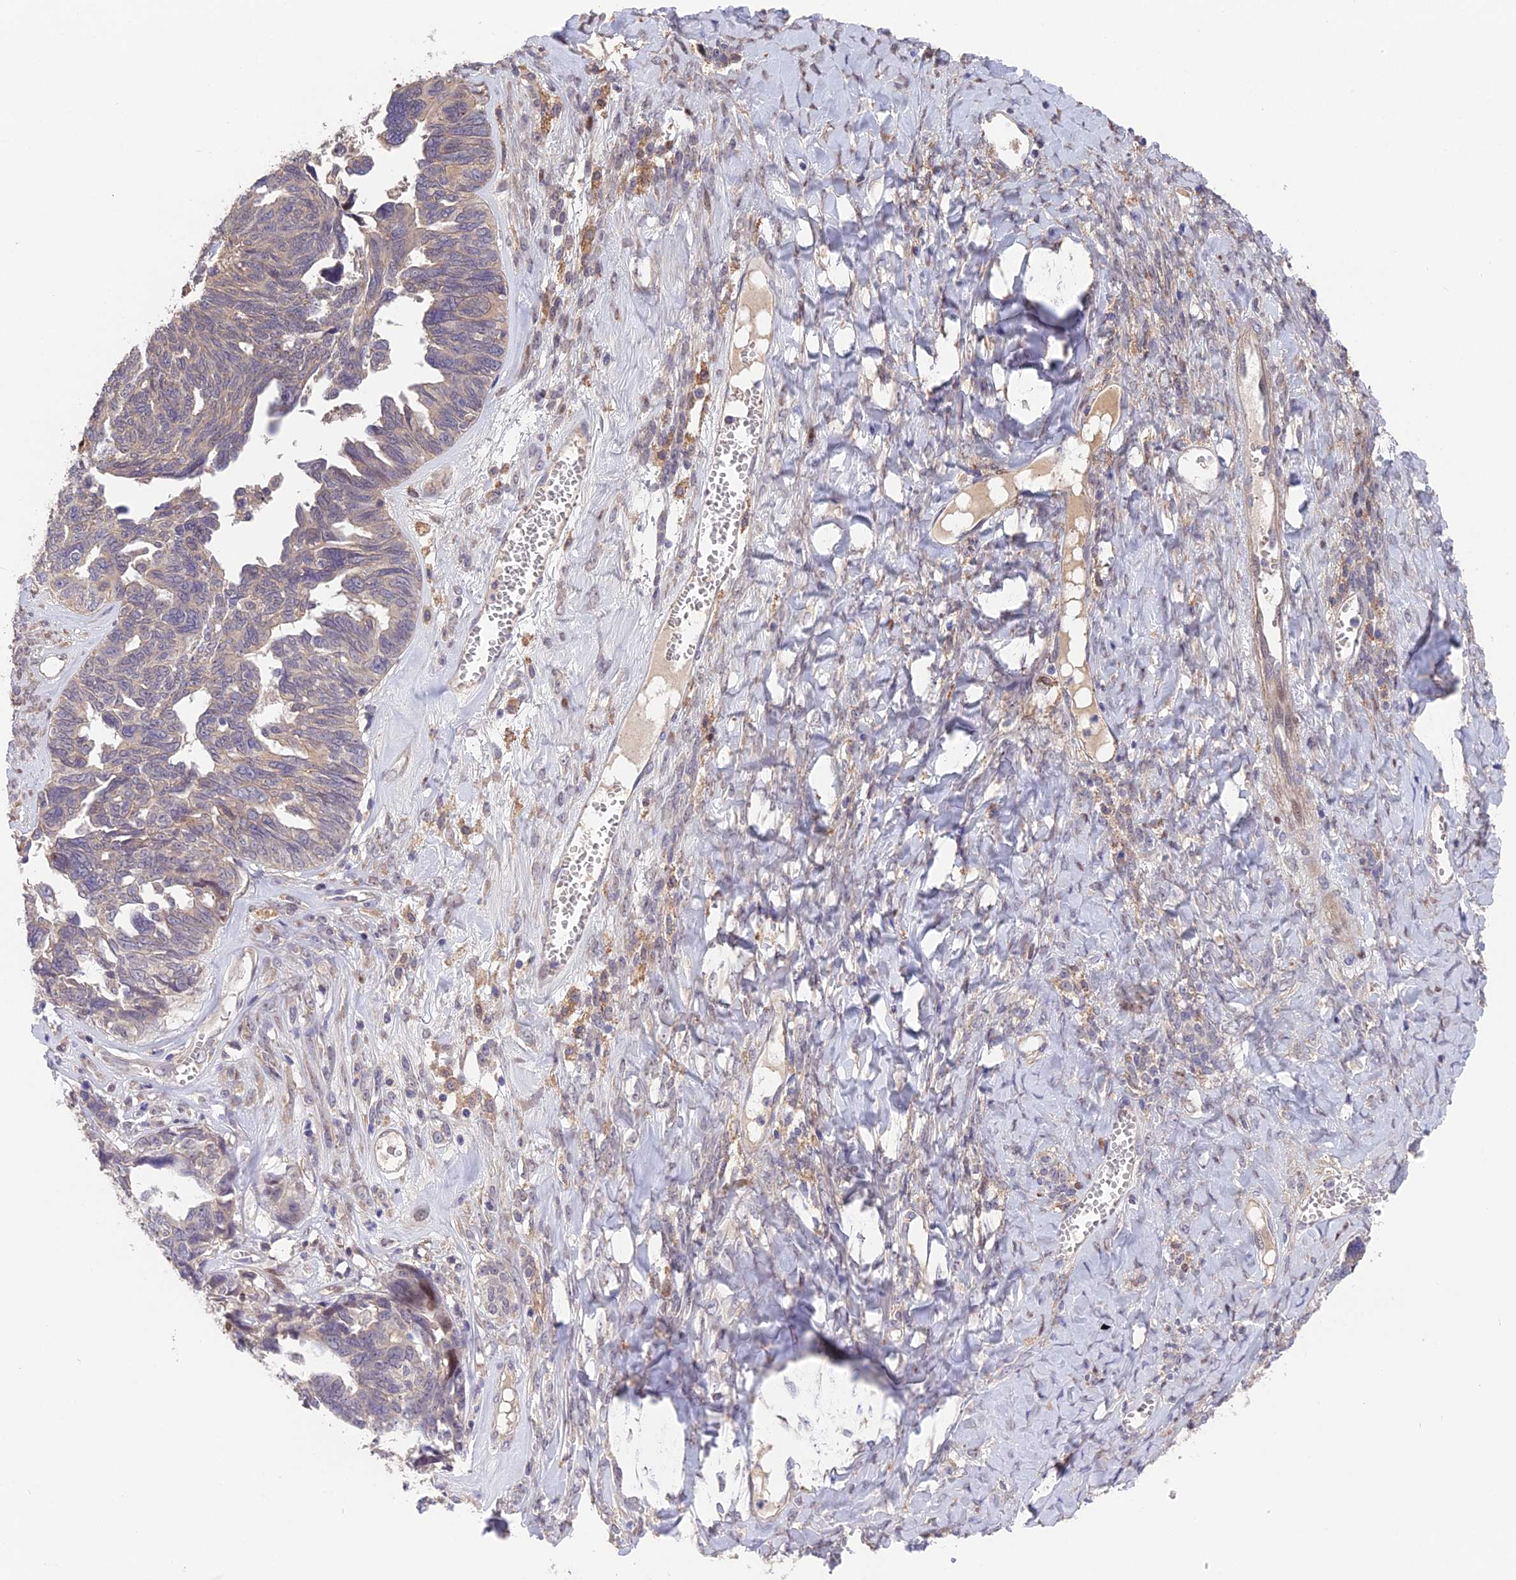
{"staining": {"intensity": "negative", "quantity": "none", "location": "none"}, "tissue": "ovarian cancer", "cell_type": "Tumor cells", "image_type": "cancer", "snomed": [{"axis": "morphology", "description": "Cystadenocarcinoma, serous, NOS"}, {"axis": "topography", "description": "Ovary"}], "caption": "Human ovarian cancer stained for a protein using immunohistochemistry (IHC) demonstrates no positivity in tumor cells.", "gene": "PUS10", "patient": {"sex": "female", "age": 79}}